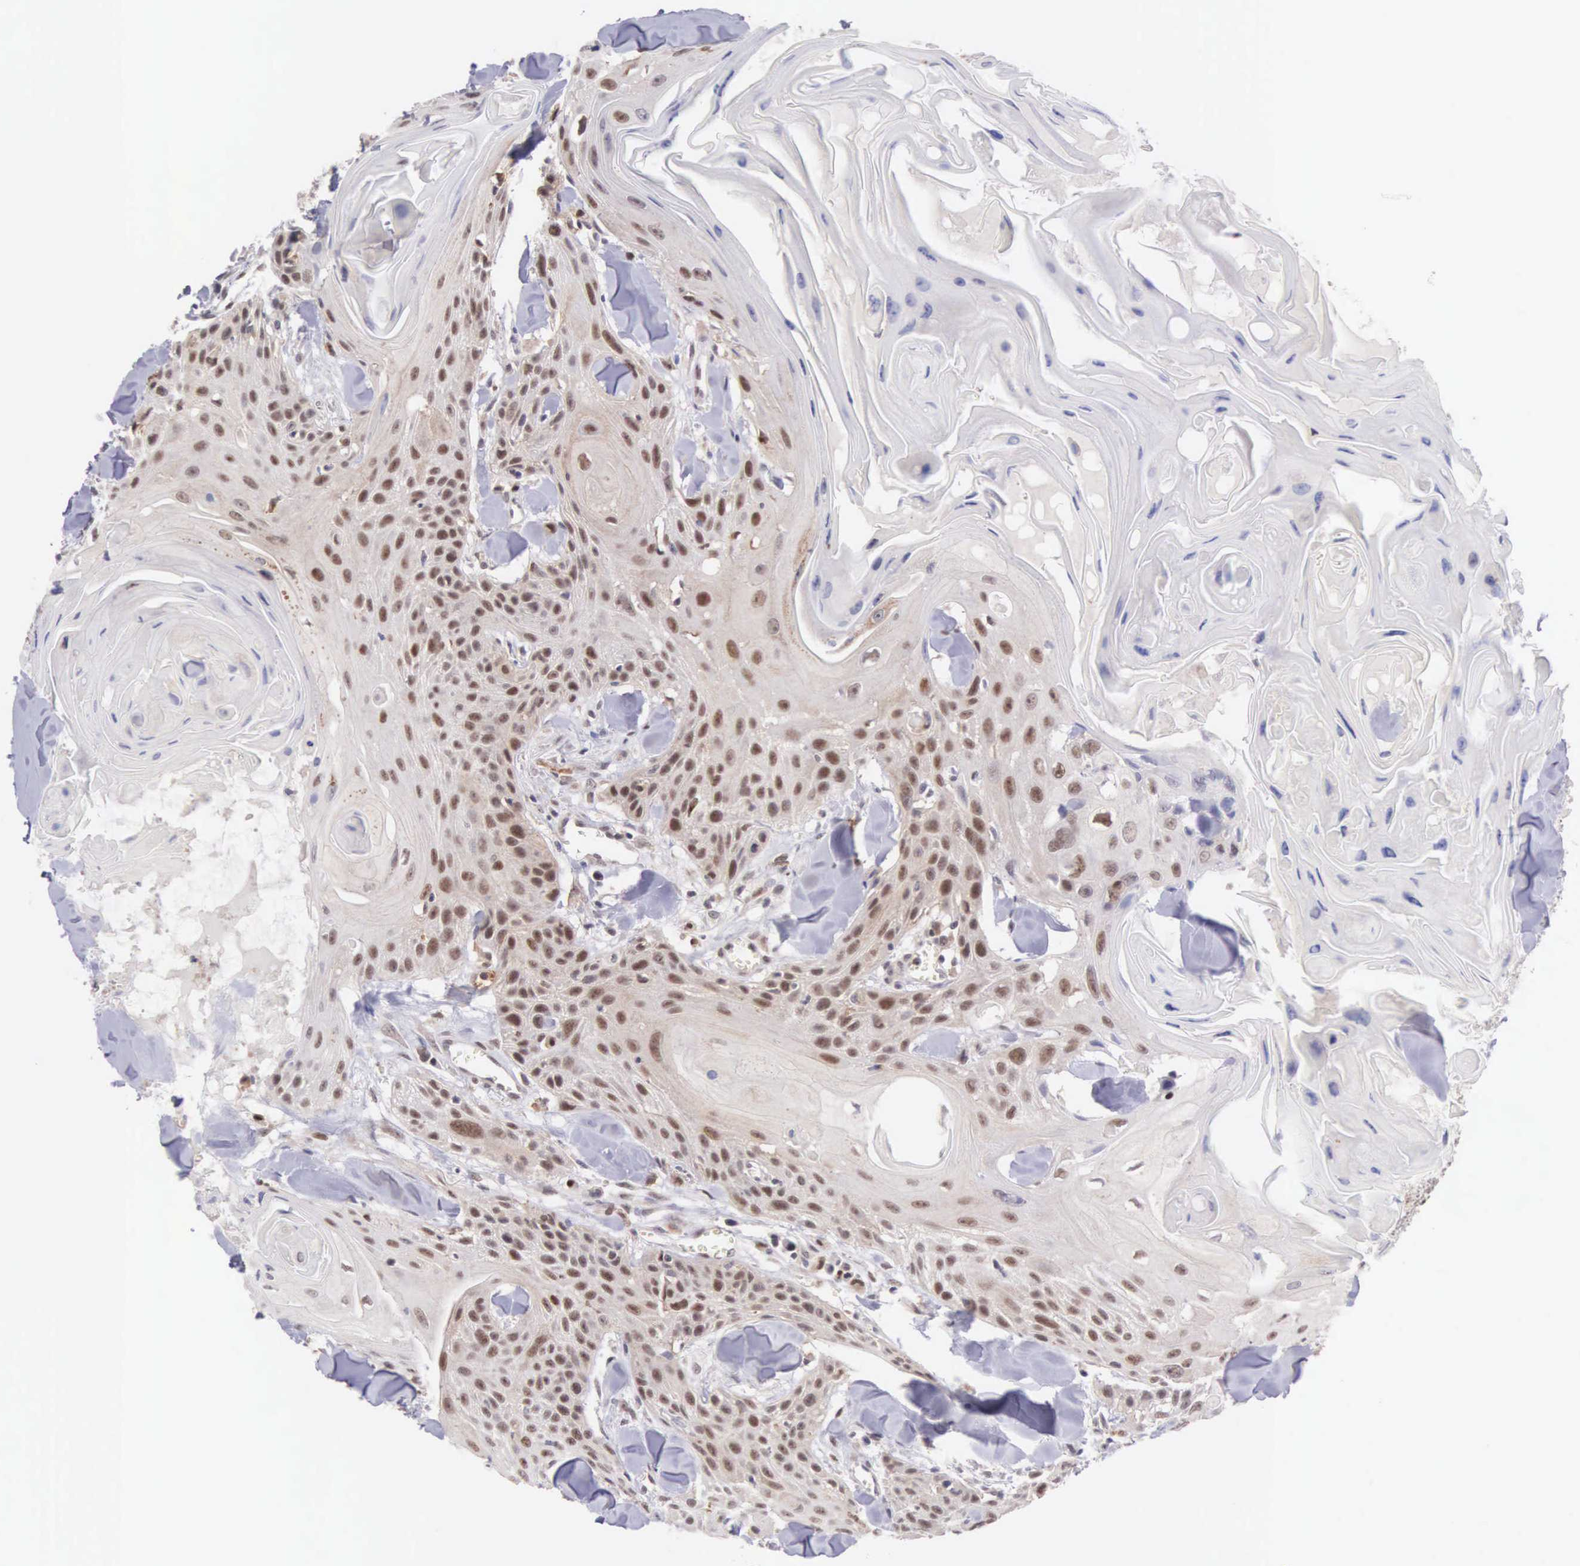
{"staining": {"intensity": "moderate", "quantity": "25%-75%", "location": "nuclear"}, "tissue": "head and neck cancer", "cell_type": "Tumor cells", "image_type": "cancer", "snomed": [{"axis": "morphology", "description": "Squamous cell carcinoma, NOS"}, {"axis": "morphology", "description": "Squamous cell carcinoma, metastatic, NOS"}, {"axis": "topography", "description": "Lymph node"}, {"axis": "topography", "description": "Salivary gland"}, {"axis": "topography", "description": "Head-Neck"}], "caption": "Tumor cells exhibit medium levels of moderate nuclear expression in approximately 25%-75% of cells in head and neck squamous cell carcinoma.", "gene": "GRK3", "patient": {"sex": "female", "age": 74}}